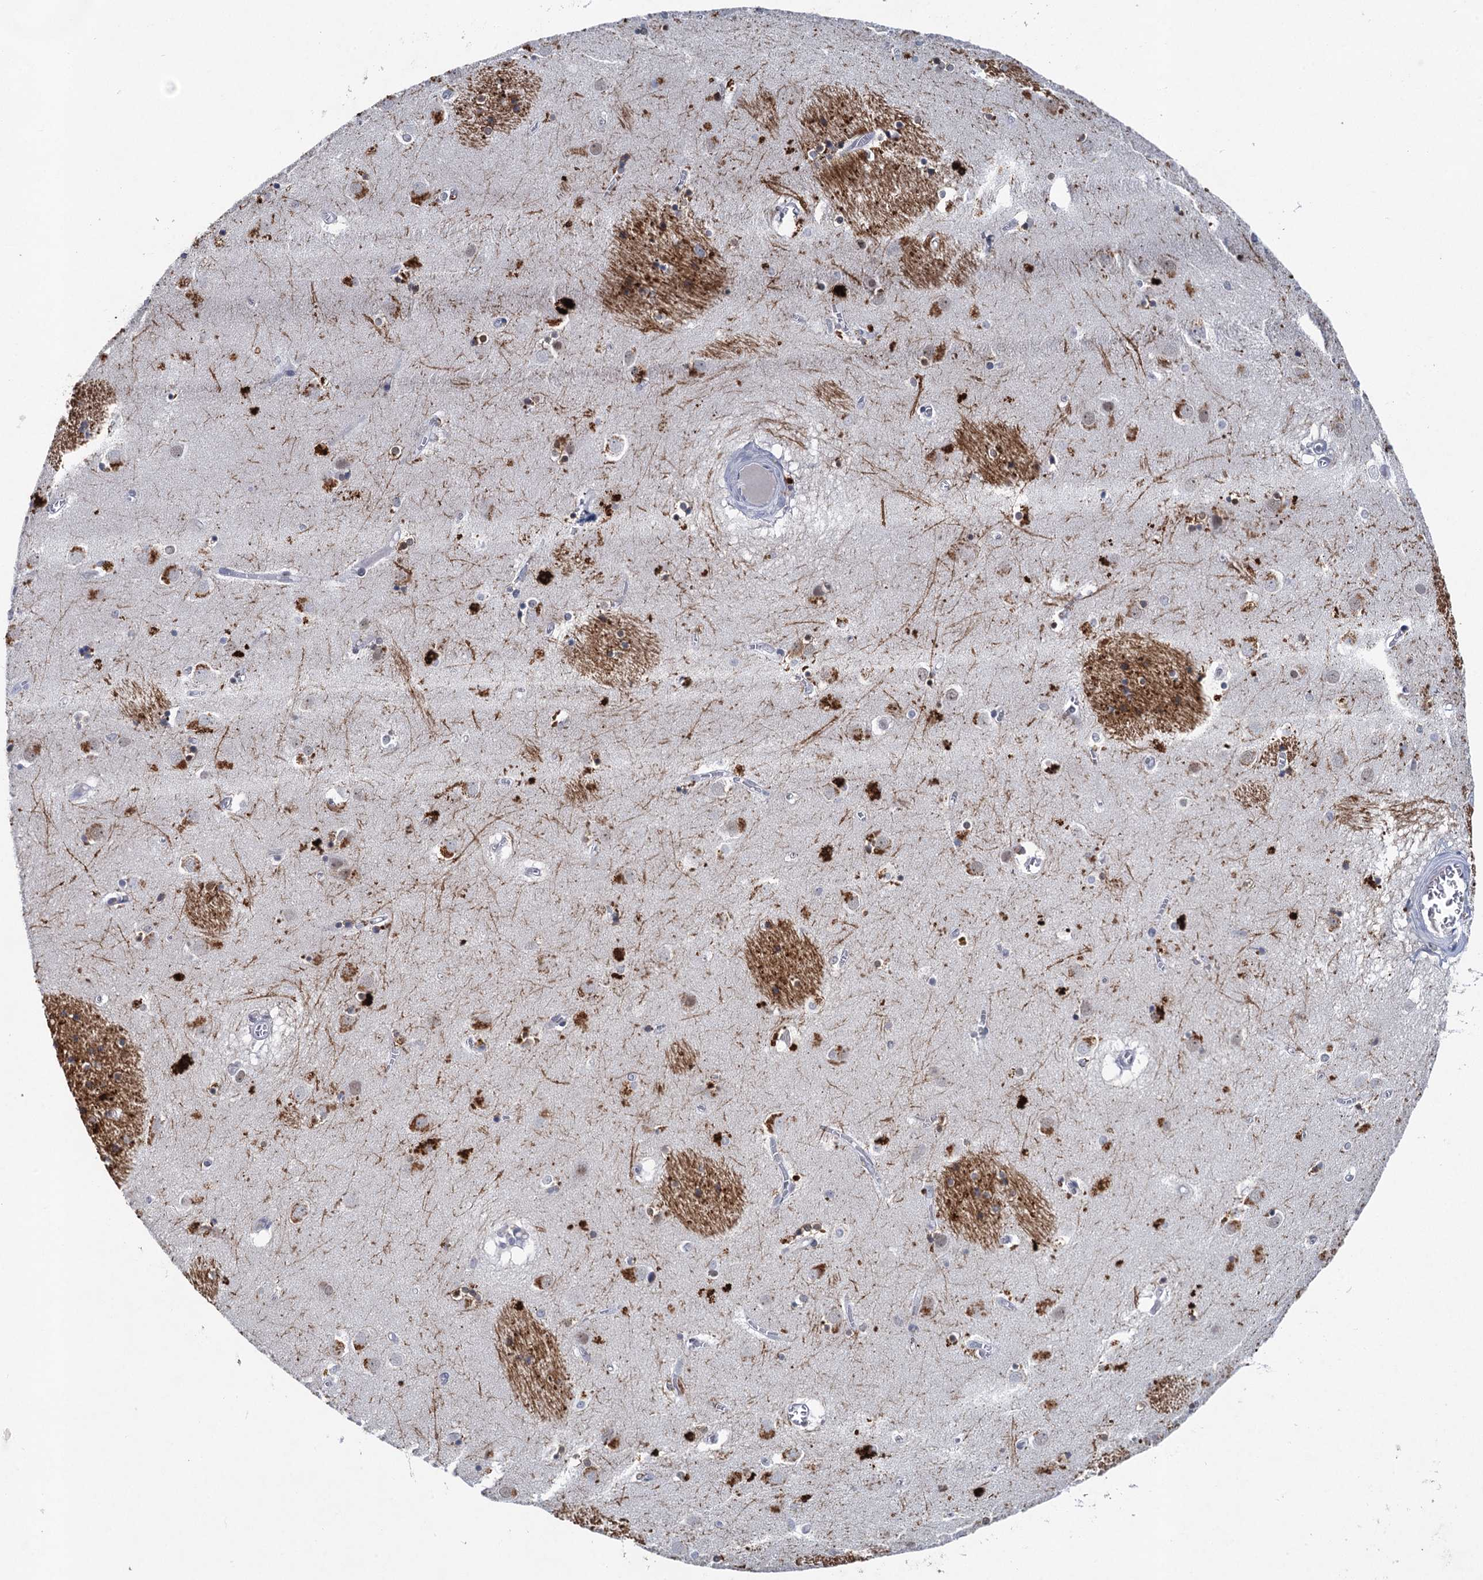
{"staining": {"intensity": "moderate", "quantity": "<25%", "location": "cytoplasmic/membranous"}, "tissue": "caudate", "cell_type": "Glial cells", "image_type": "normal", "snomed": [{"axis": "morphology", "description": "Normal tissue, NOS"}, {"axis": "topography", "description": "Lateral ventricle wall"}], "caption": "Immunohistochemistry photomicrograph of normal caudate: human caudate stained using IHC displays low levels of moderate protein expression localized specifically in the cytoplasmic/membranous of glial cells, appearing as a cytoplasmic/membranous brown color.", "gene": "ENSG00000230707", "patient": {"sex": "male", "age": 70}}